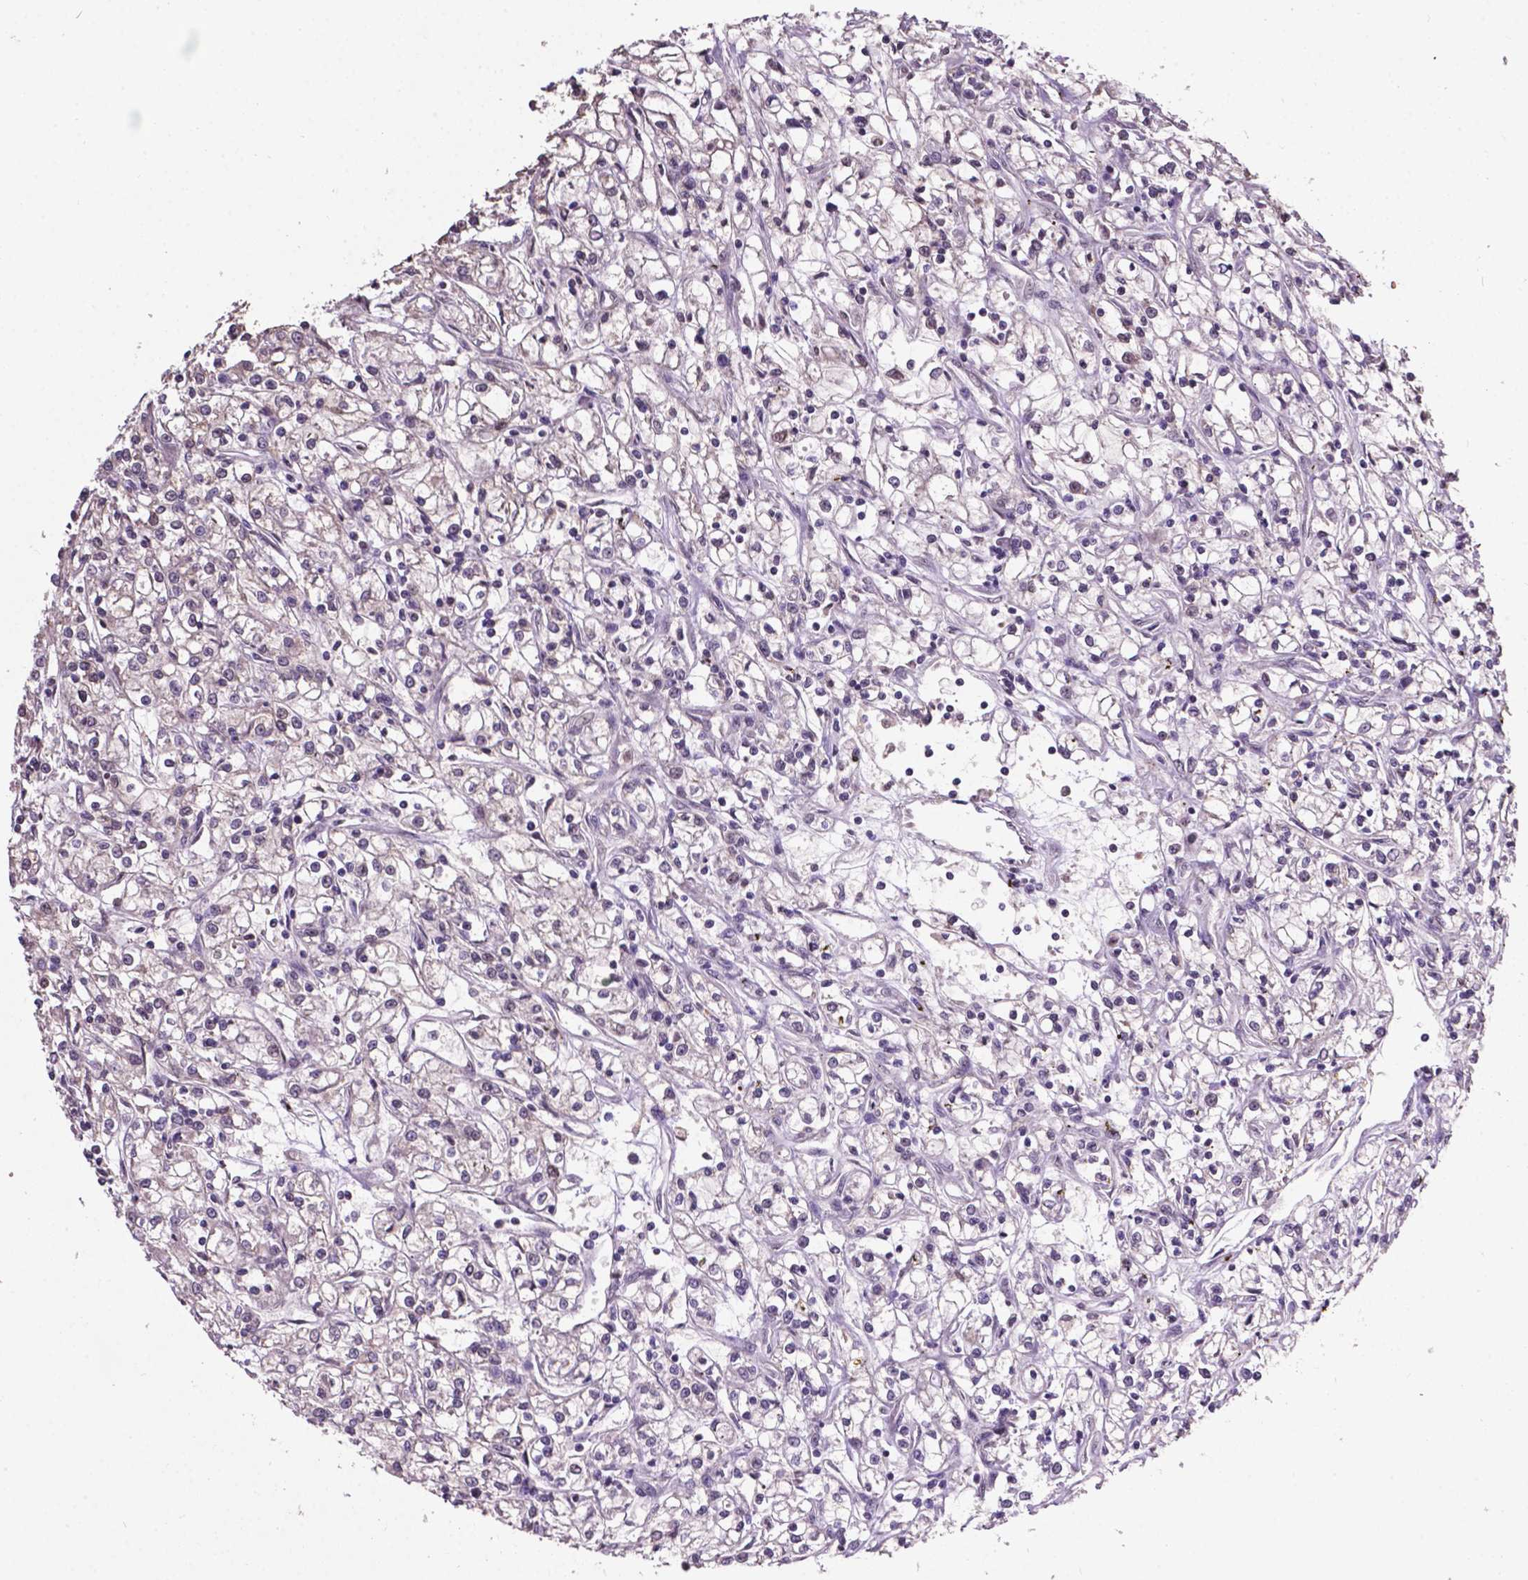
{"staining": {"intensity": "negative", "quantity": "none", "location": "none"}, "tissue": "renal cancer", "cell_type": "Tumor cells", "image_type": "cancer", "snomed": [{"axis": "morphology", "description": "Adenocarcinoma, NOS"}, {"axis": "topography", "description": "Kidney"}], "caption": "This is an immunohistochemistry micrograph of renal adenocarcinoma. There is no expression in tumor cells.", "gene": "GLRA2", "patient": {"sex": "female", "age": 59}}